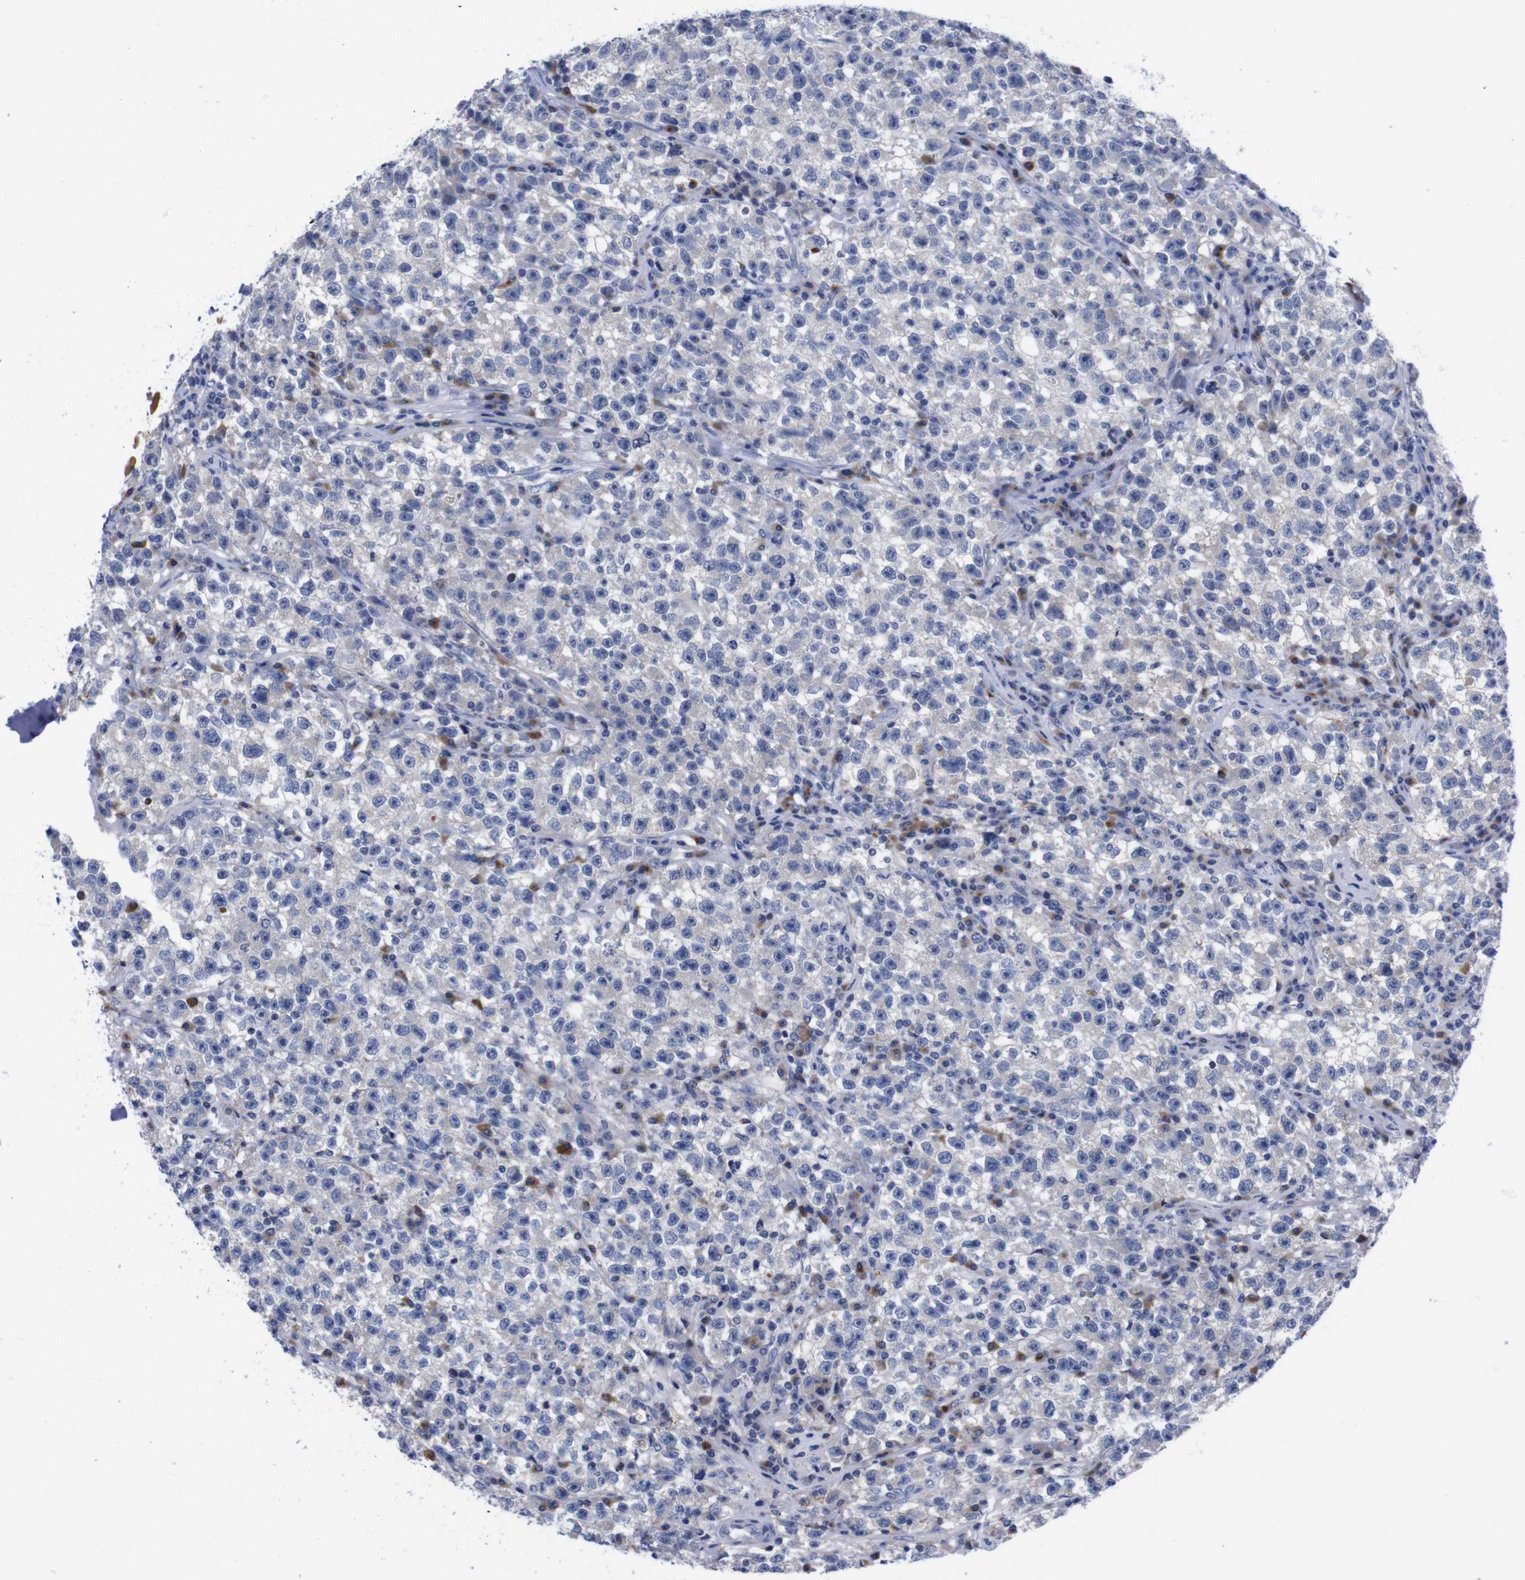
{"staining": {"intensity": "negative", "quantity": "none", "location": "none"}, "tissue": "testis cancer", "cell_type": "Tumor cells", "image_type": "cancer", "snomed": [{"axis": "morphology", "description": "Seminoma, NOS"}, {"axis": "topography", "description": "Testis"}], "caption": "Tumor cells show no significant protein staining in testis cancer.", "gene": "FAM210A", "patient": {"sex": "male", "age": 22}}